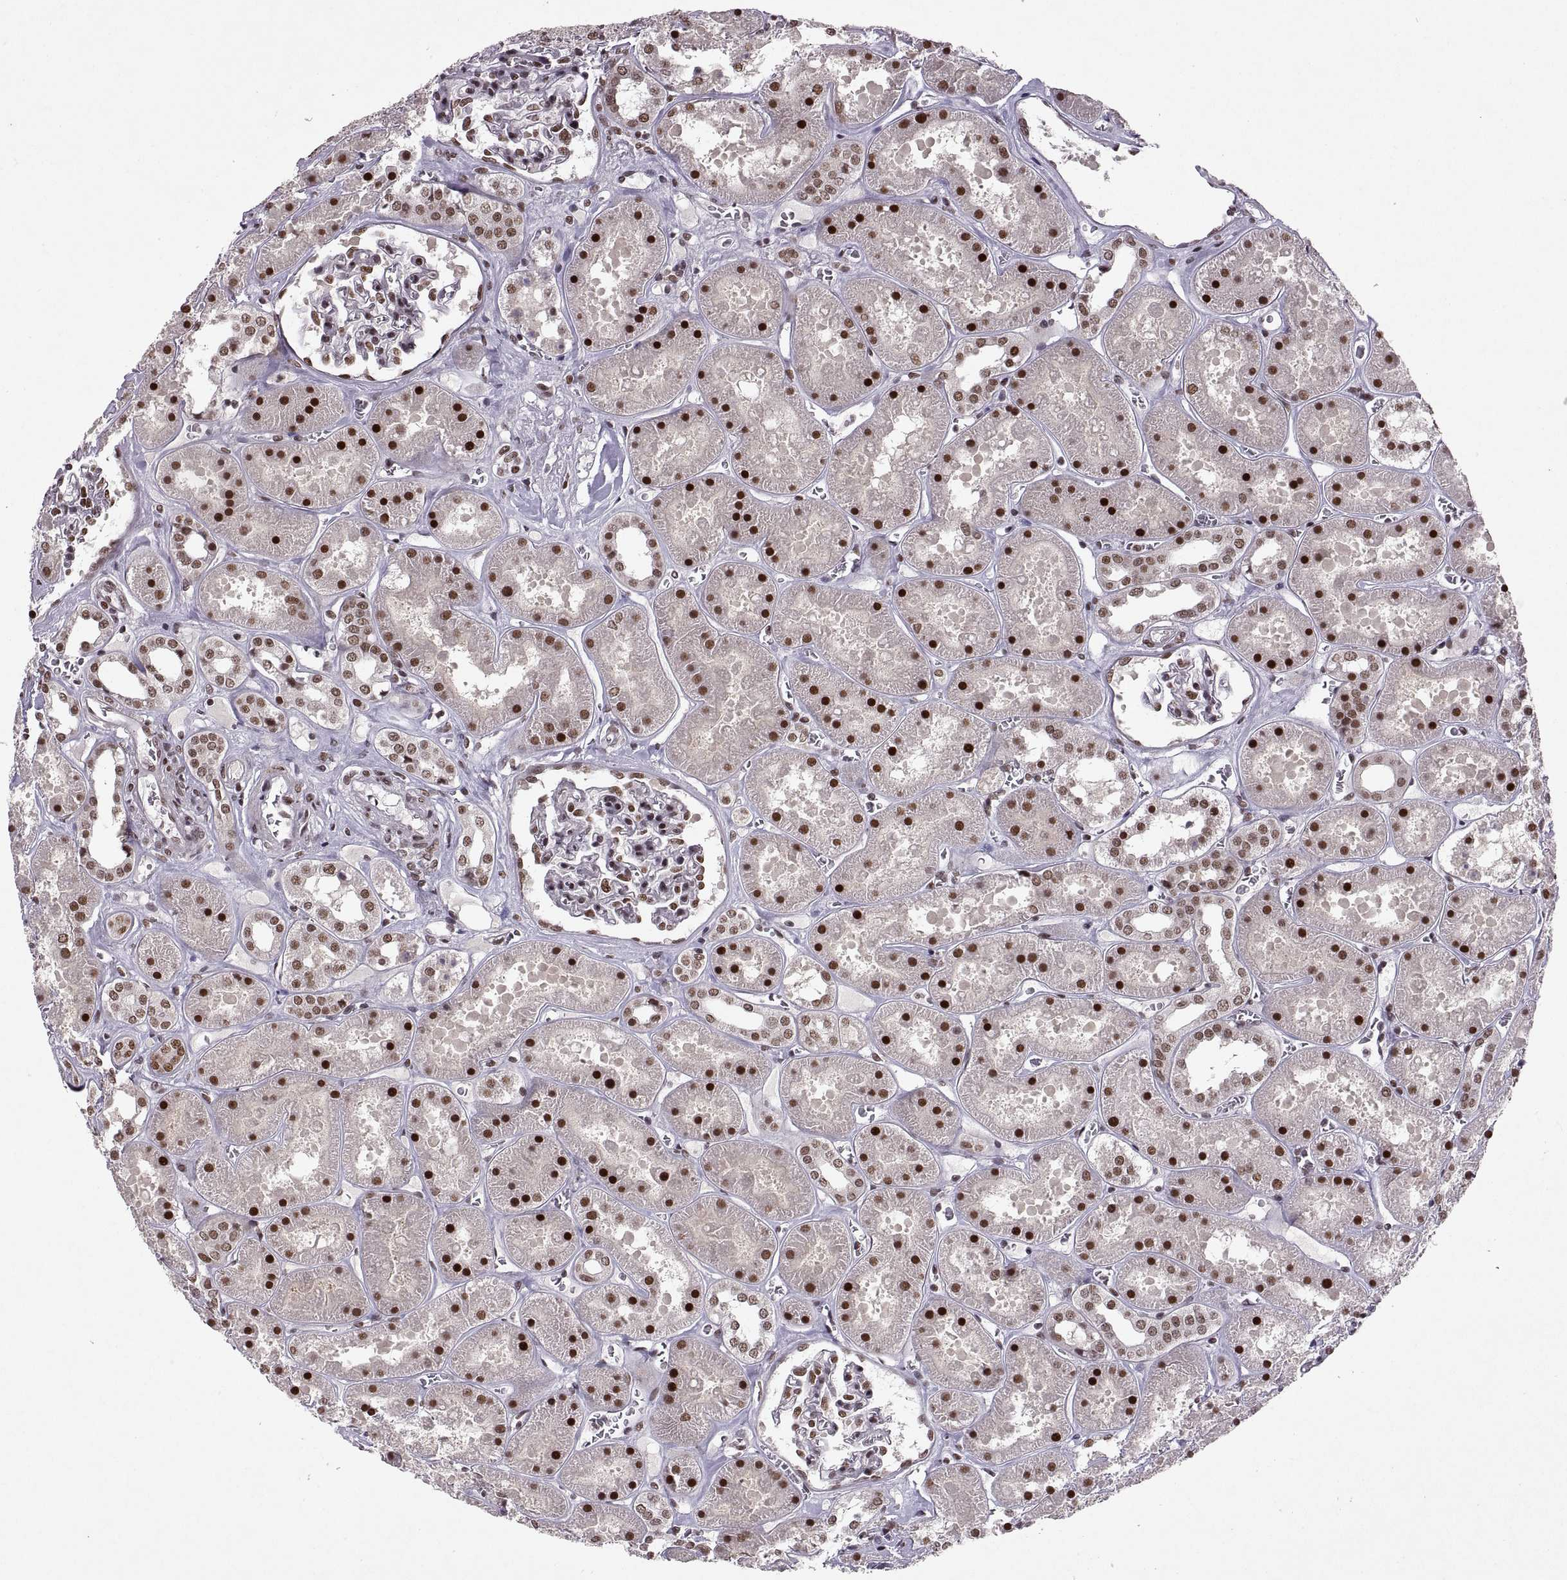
{"staining": {"intensity": "moderate", "quantity": "25%-75%", "location": "nuclear"}, "tissue": "kidney", "cell_type": "Cells in glomeruli", "image_type": "normal", "snomed": [{"axis": "morphology", "description": "Normal tissue, NOS"}, {"axis": "topography", "description": "Kidney"}], "caption": "The image displays staining of normal kidney, revealing moderate nuclear protein positivity (brown color) within cells in glomeruli.", "gene": "MT1E", "patient": {"sex": "female", "age": 41}}